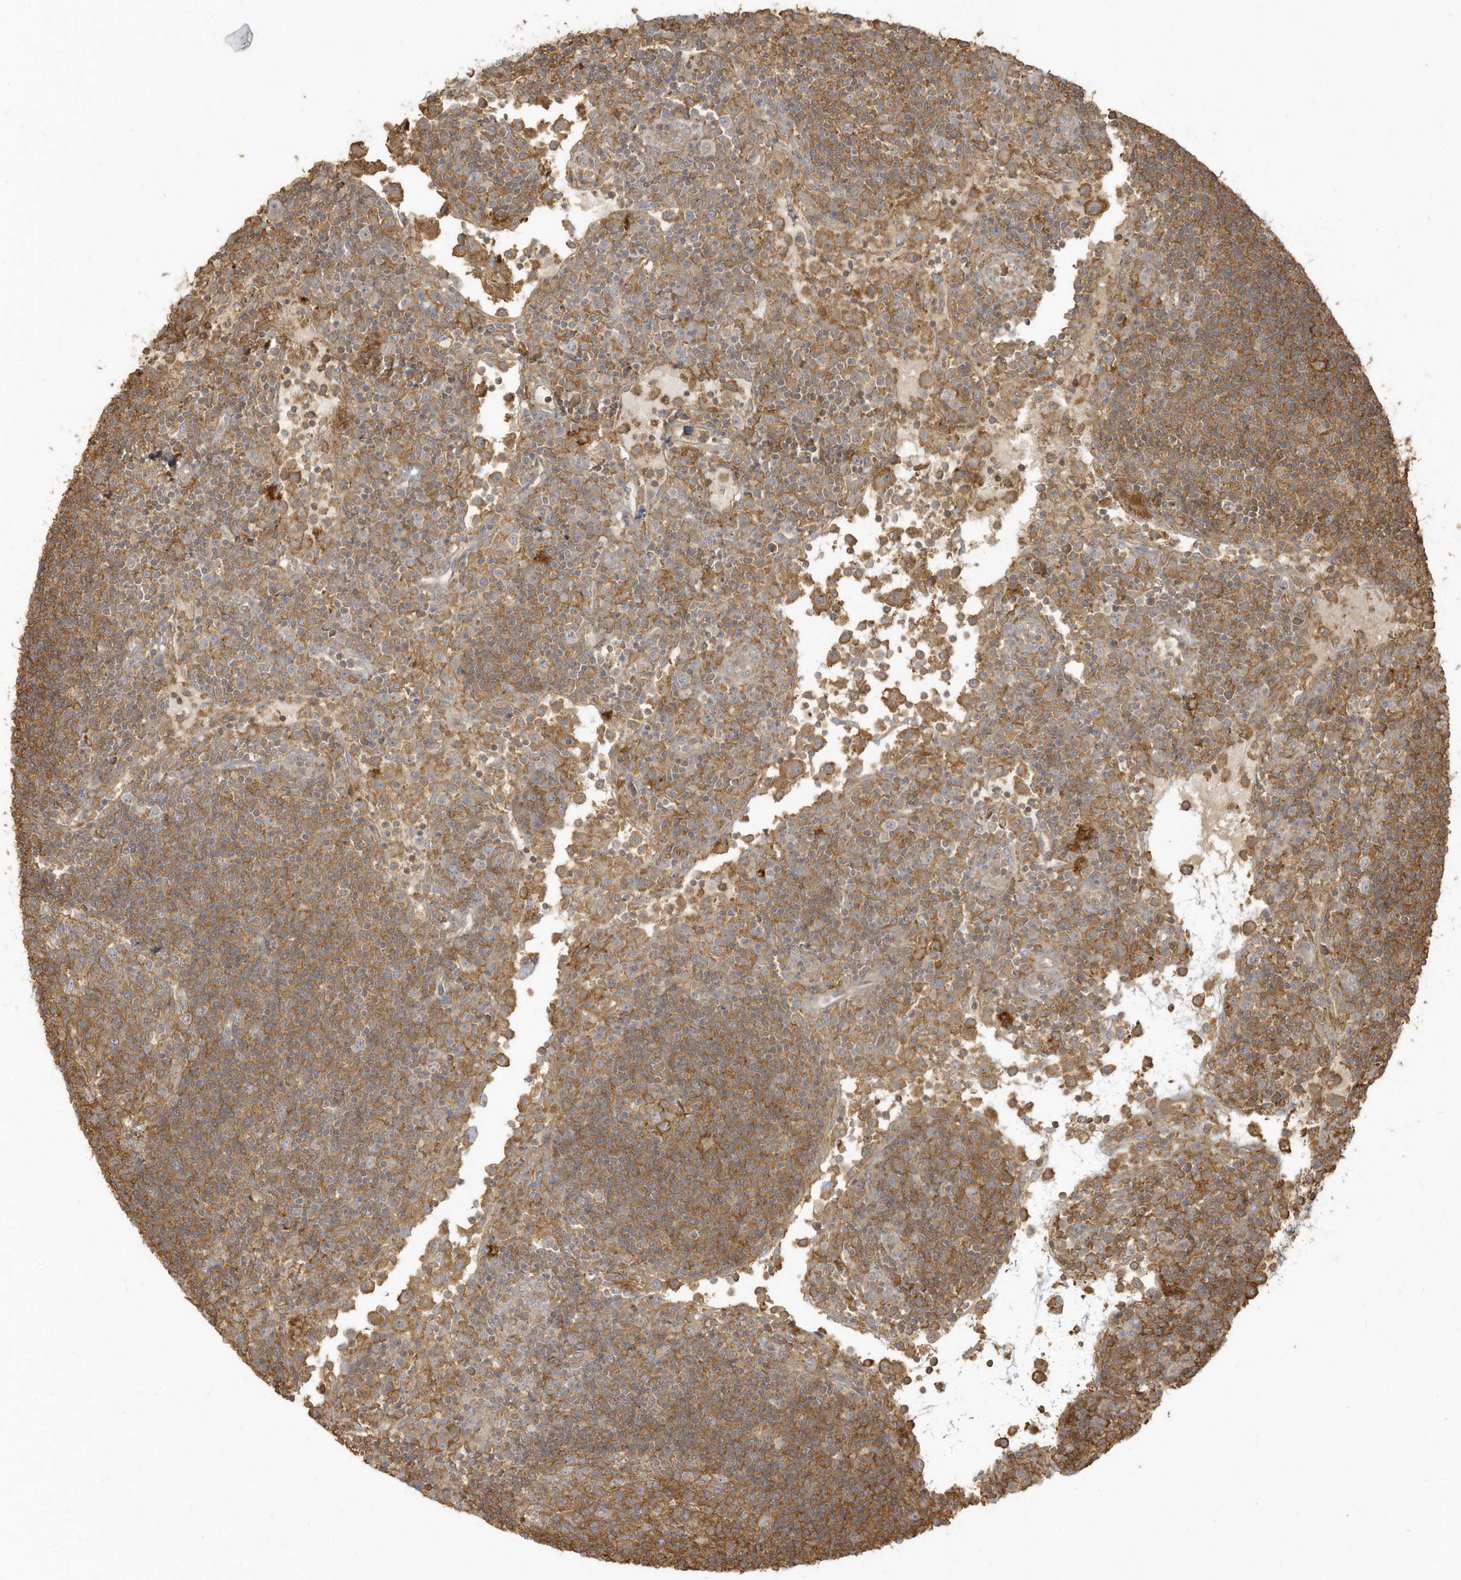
{"staining": {"intensity": "moderate", "quantity": ">75%", "location": "cytoplasmic/membranous"}, "tissue": "lymph node", "cell_type": "Germinal center cells", "image_type": "normal", "snomed": [{"axis": "morphology", "description": "Normal tissue, NOS"}, {"axis": "topography", "description": "Lymph node"}], "caption": "Immunohistochemistry of normal human lymph node exhibits medium levels of moderate cytoplasmic/membranous expression in approximately >75% of germinal center cells.", "gene": "ZBTB8A", "patient": {"sex": "female", "age": 53}}